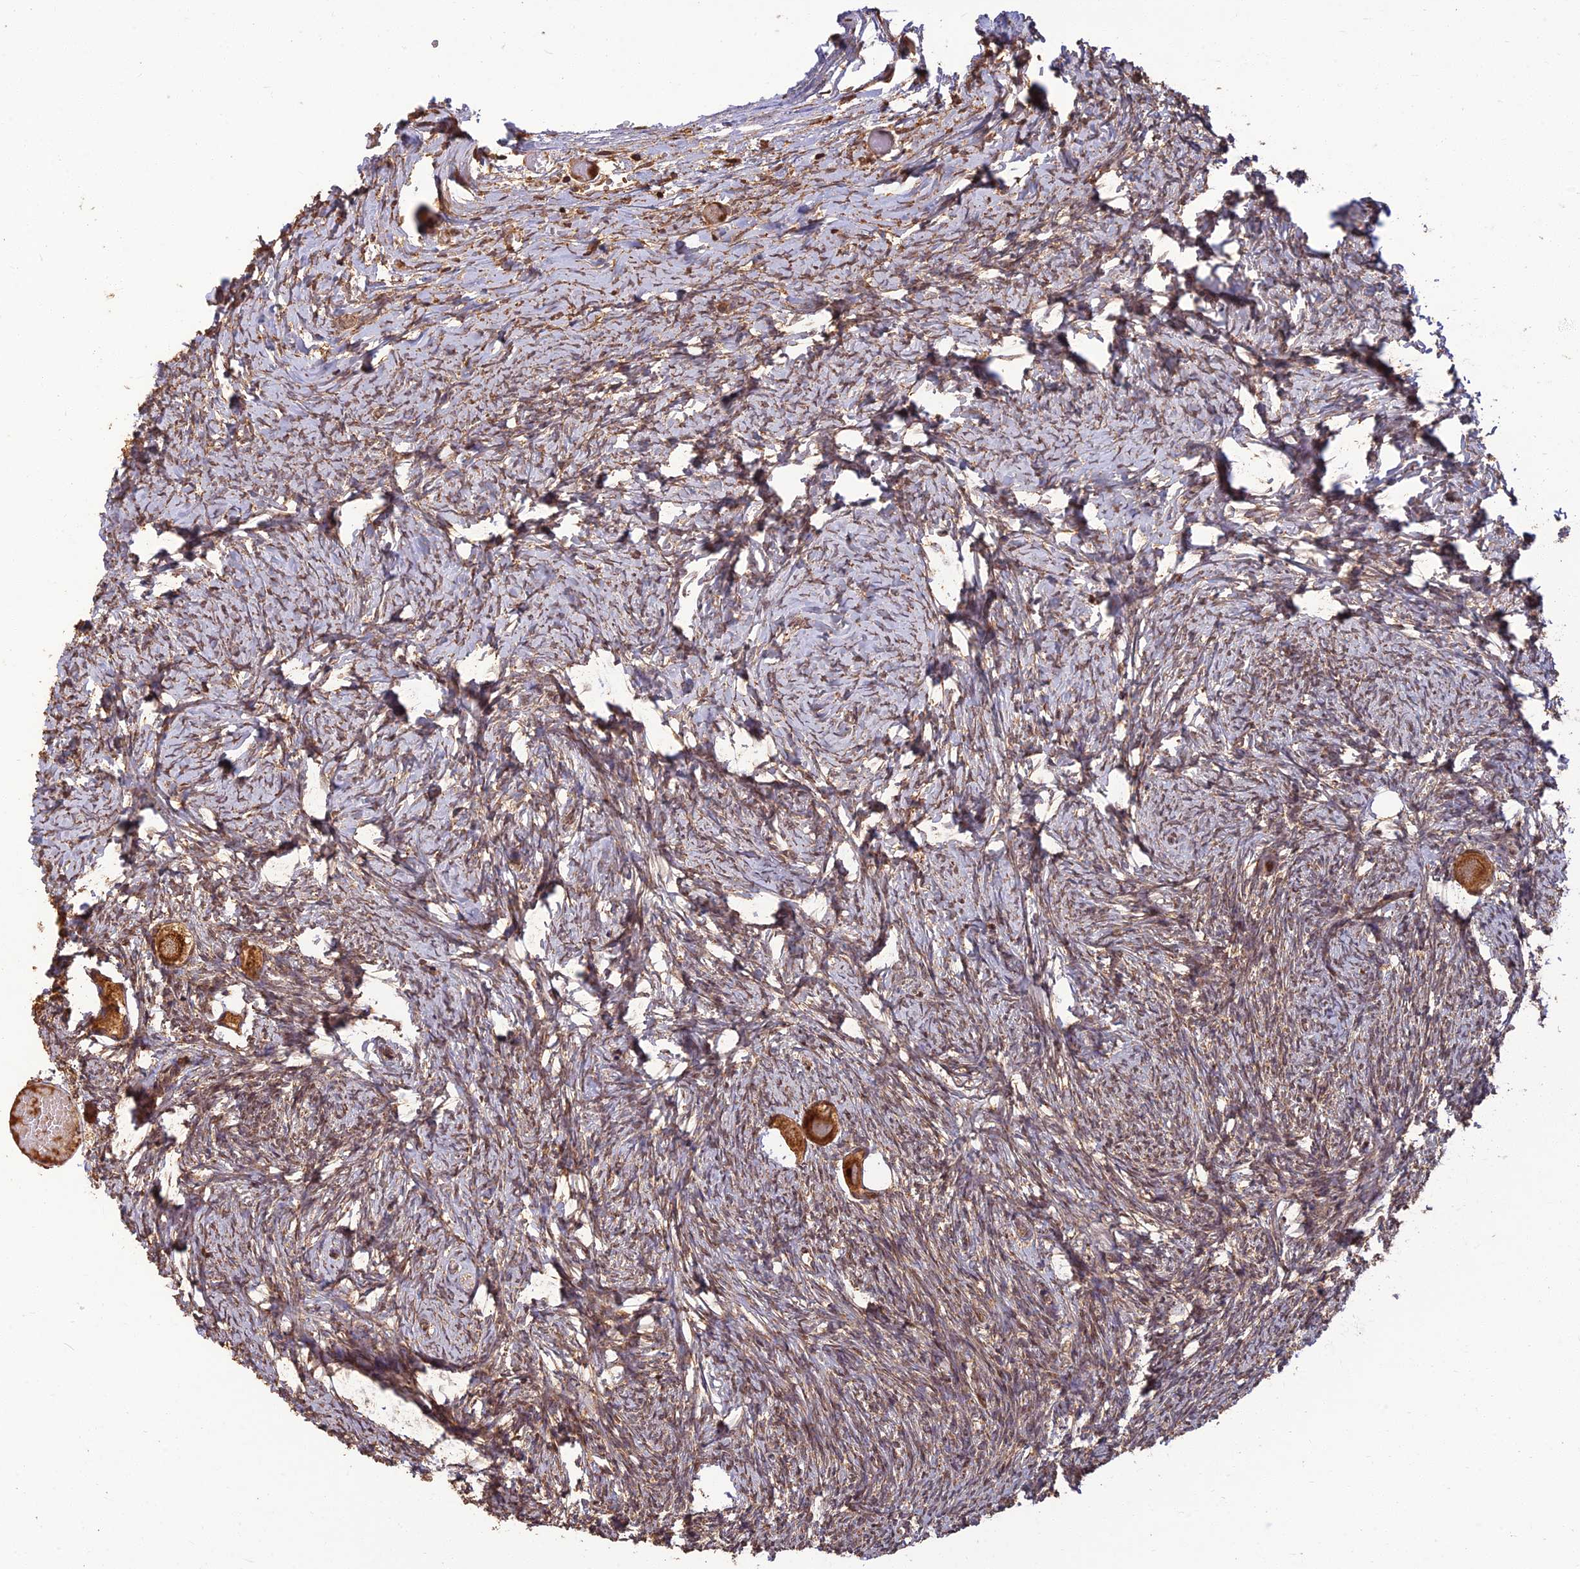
{"staining": {"intensity": "strong", "quantity": ">75%", "location": "cytoplasmic/membranous"}, "tissue": "ovary", "cell_type": "Follicle cells", "image_type": "normal", "snomed": [{"axis": "morphology", "description": "Normal tissue, NOS"}, {"axis": "topography", "description": "Ovary"}], "caption": "Protein expression analysis of unremarkable human ovary reveals strong cytoplasmic/membranous expression in about >75% of follicle cells.", "gene": "CORO1C", "patient": {"sex": "female", "age": 27}}